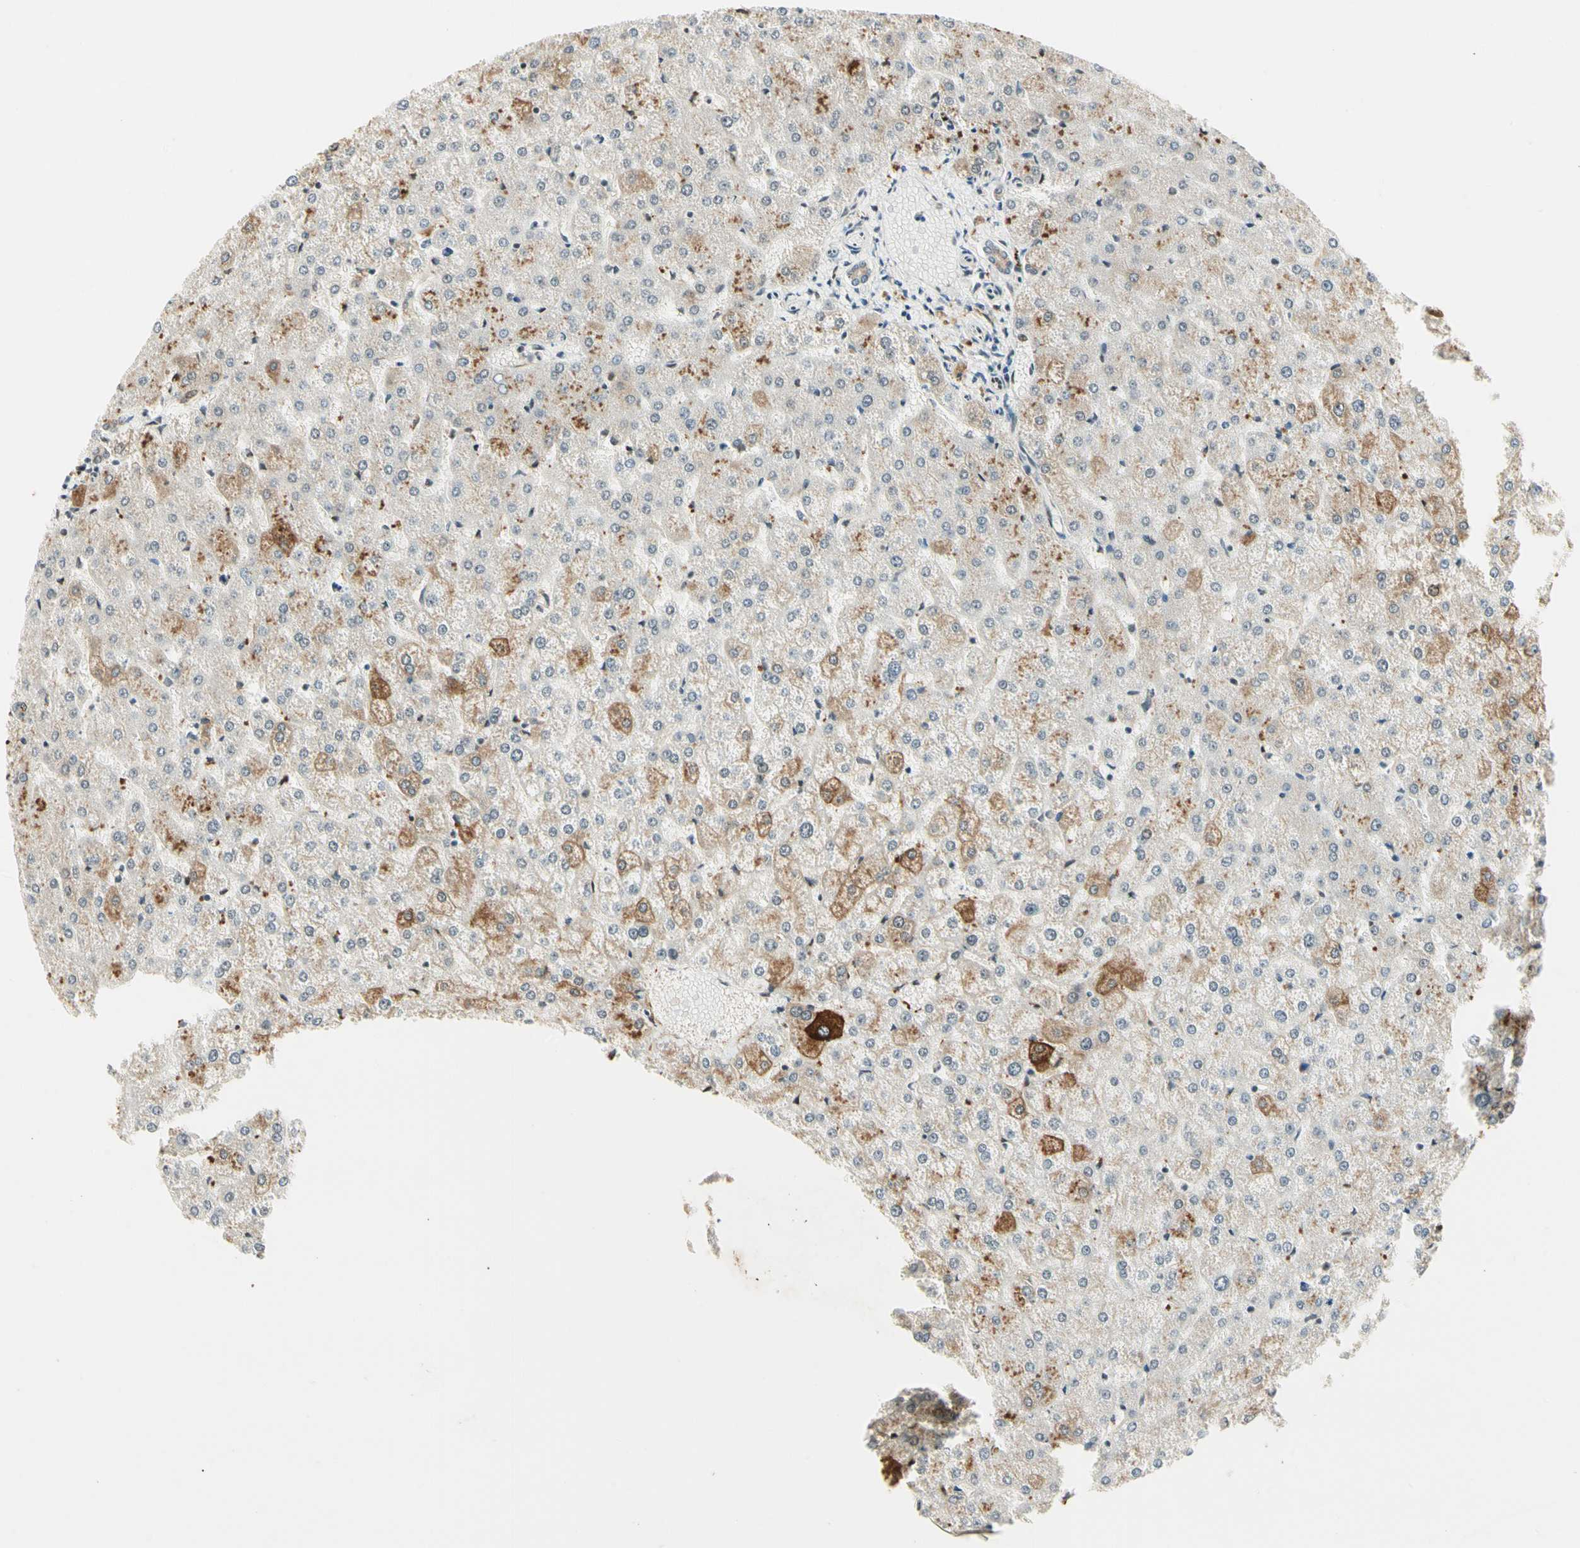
{"staining": {"intensity": "weak", "quantity": ">75%", "location": "cytoplasmic/membranous"}, "tissue": "liver", "cell_type": "Cholangiocytes", "image_type": "normal", "snomed": [{"axis": "morphology", "description": "Normal tissue, NOS"}, {"axis": "topography", "description": "Liver"}], "caption": "Immunohistochemical staining of benign liver shows low levels of weak cytoplasmic/membranous positivity in approximately >75% of cholangiocytes.", "gene": "FNDC3B", "patient": {"sex": "female", "age": 32}}